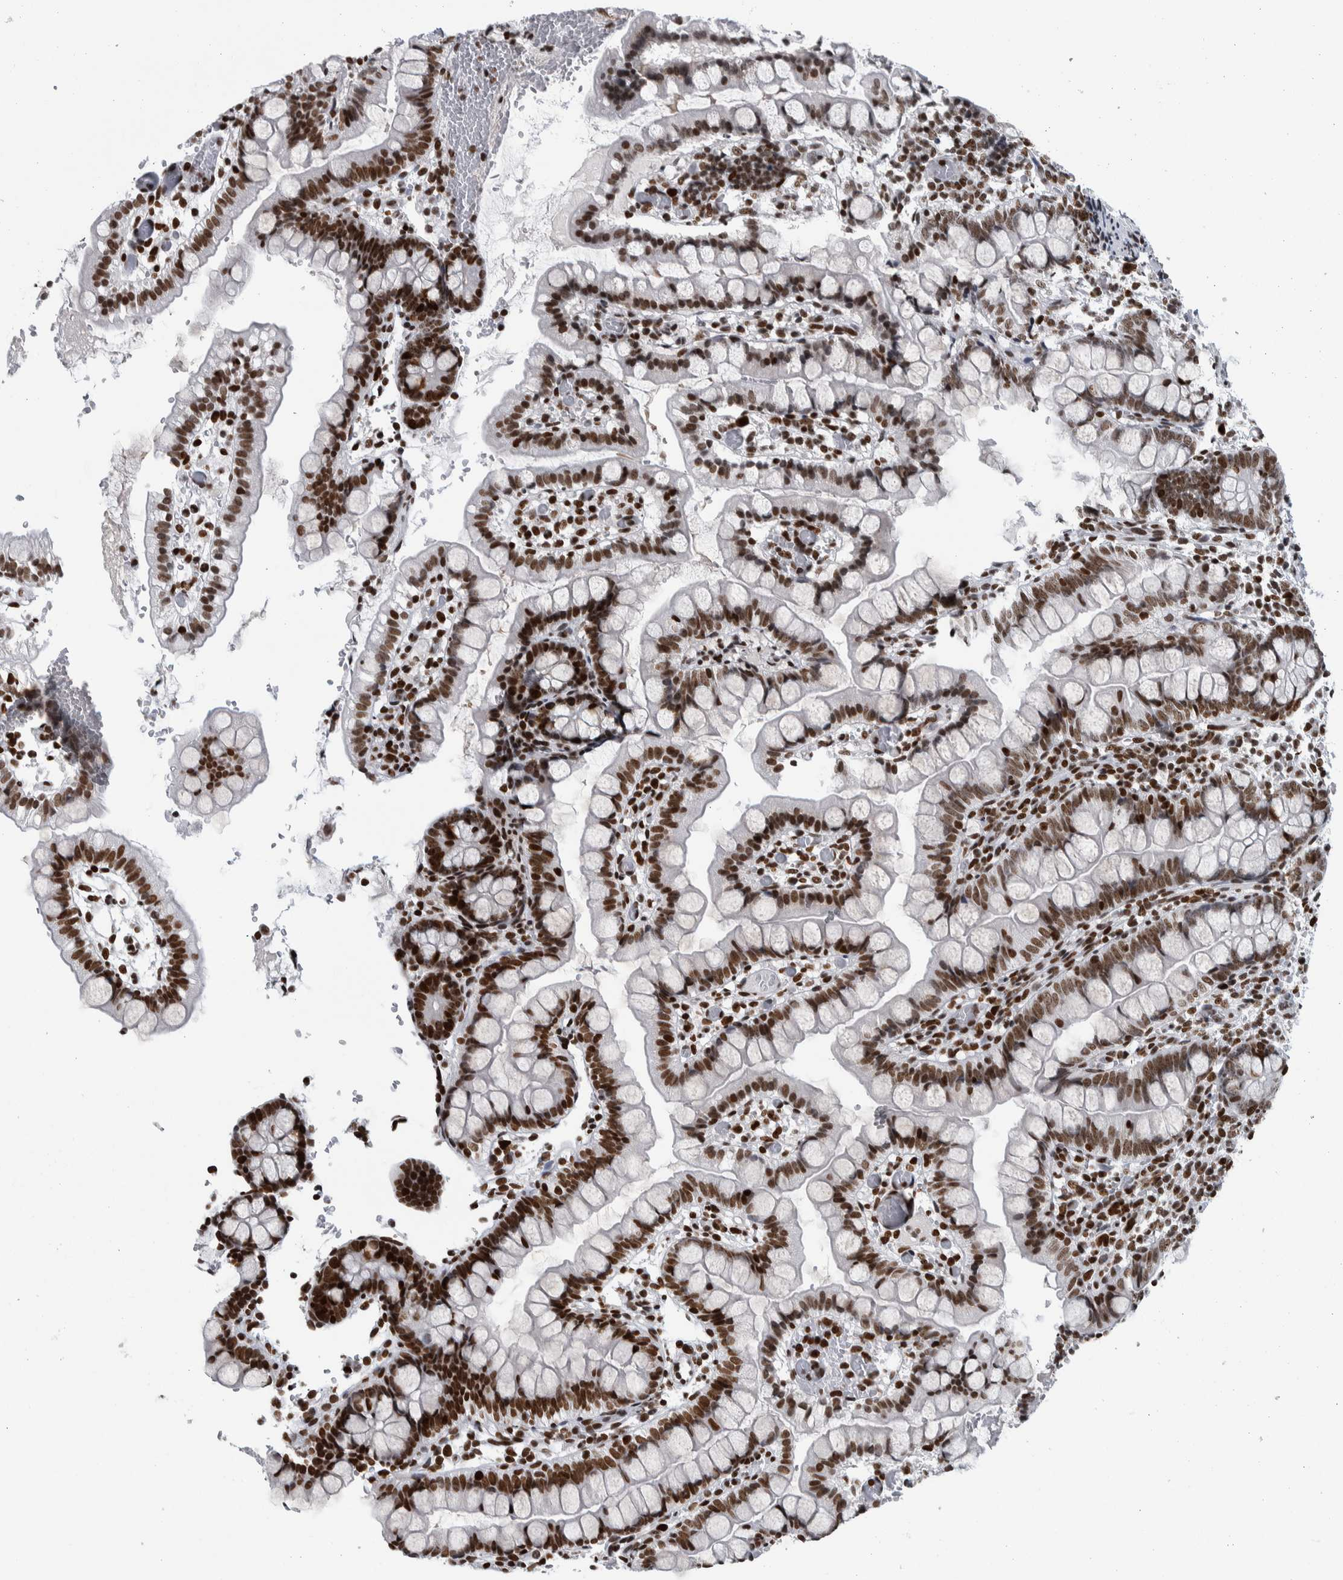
{"staining": {"intensity": "strong", "quantity": ">75%", "location": "nuclear"}, "tissue": "small intestine", "cell_type": "Glandular cells", "image_type": "normal", "snomed": [{"axis": "morphology", "description": "Normal tissue, NOS"}, {"axis": "morphology", "description": "Developmental malformation"}, {"axis": "topography", "description": "Small intestine"}], "caption": "Strong nuclear protein positivity is appreciated in approximately >75% of glandular cells in small intestine. The staining was performed using DAB, with brown indicating positive protein expression. Nuclei are stained blue with hematoxylin.", "gene": "TOP2B", "patient": {"sex": "male"}}